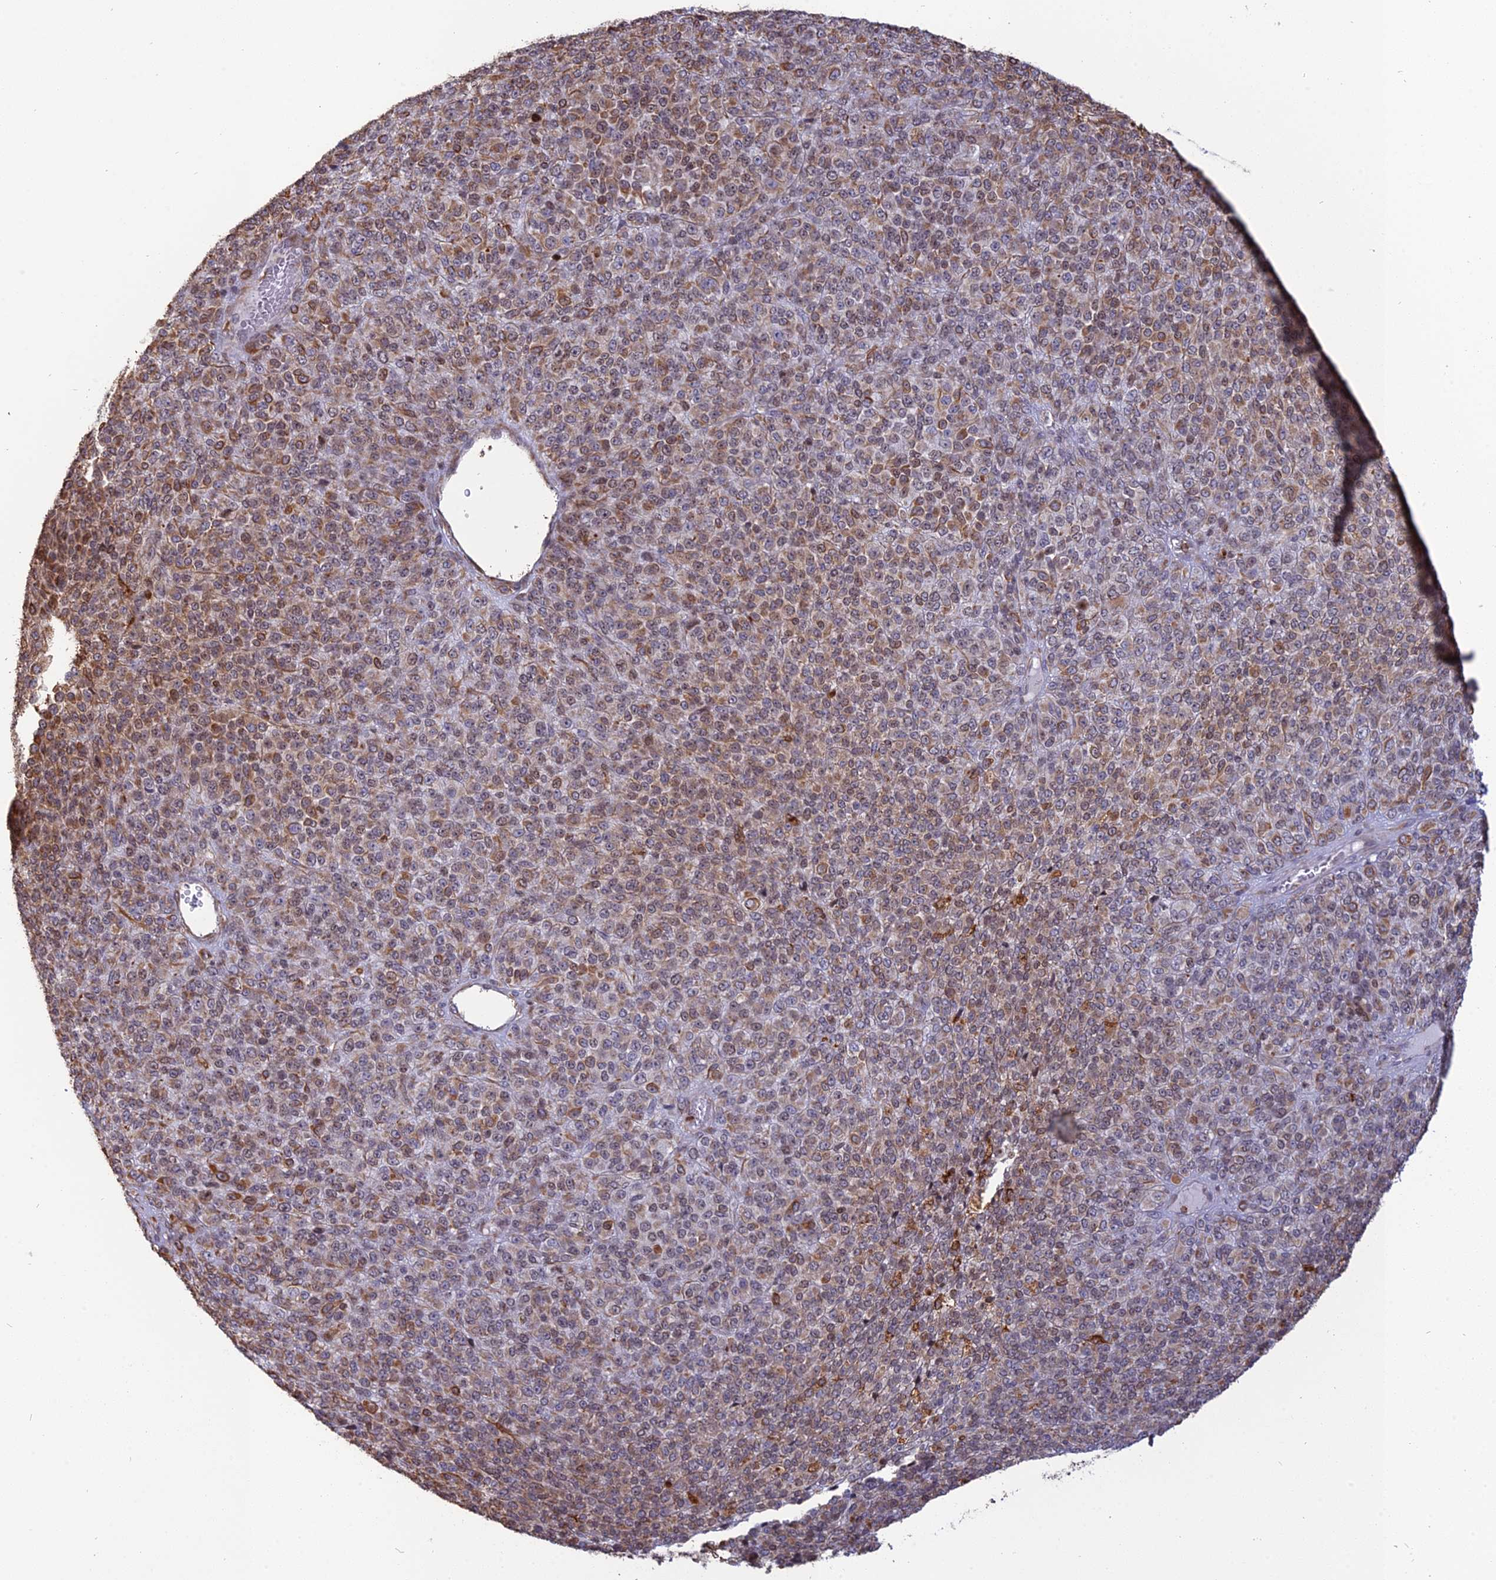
{"staining": {"intensity": "moderate", "quantity": "<25%", "location": "cytoplasmic/membranous"}, "tissue": "melanoma", "cell_type": "Tumor cells", "image_type": "cancer", "snomed": [{"axis": "morphology", "description": "Malignant melanoma, Metastatic site"}, {"axis": "topography", "description": "Brain"}], "caption": "Melanoma stained with immunohistochemistry exhibits moderate cytoplasmic/membranous expression in approximately <25% of tumor cells.", "gene": "APOBR", "patient": {"sex": "female", "age": 56}}